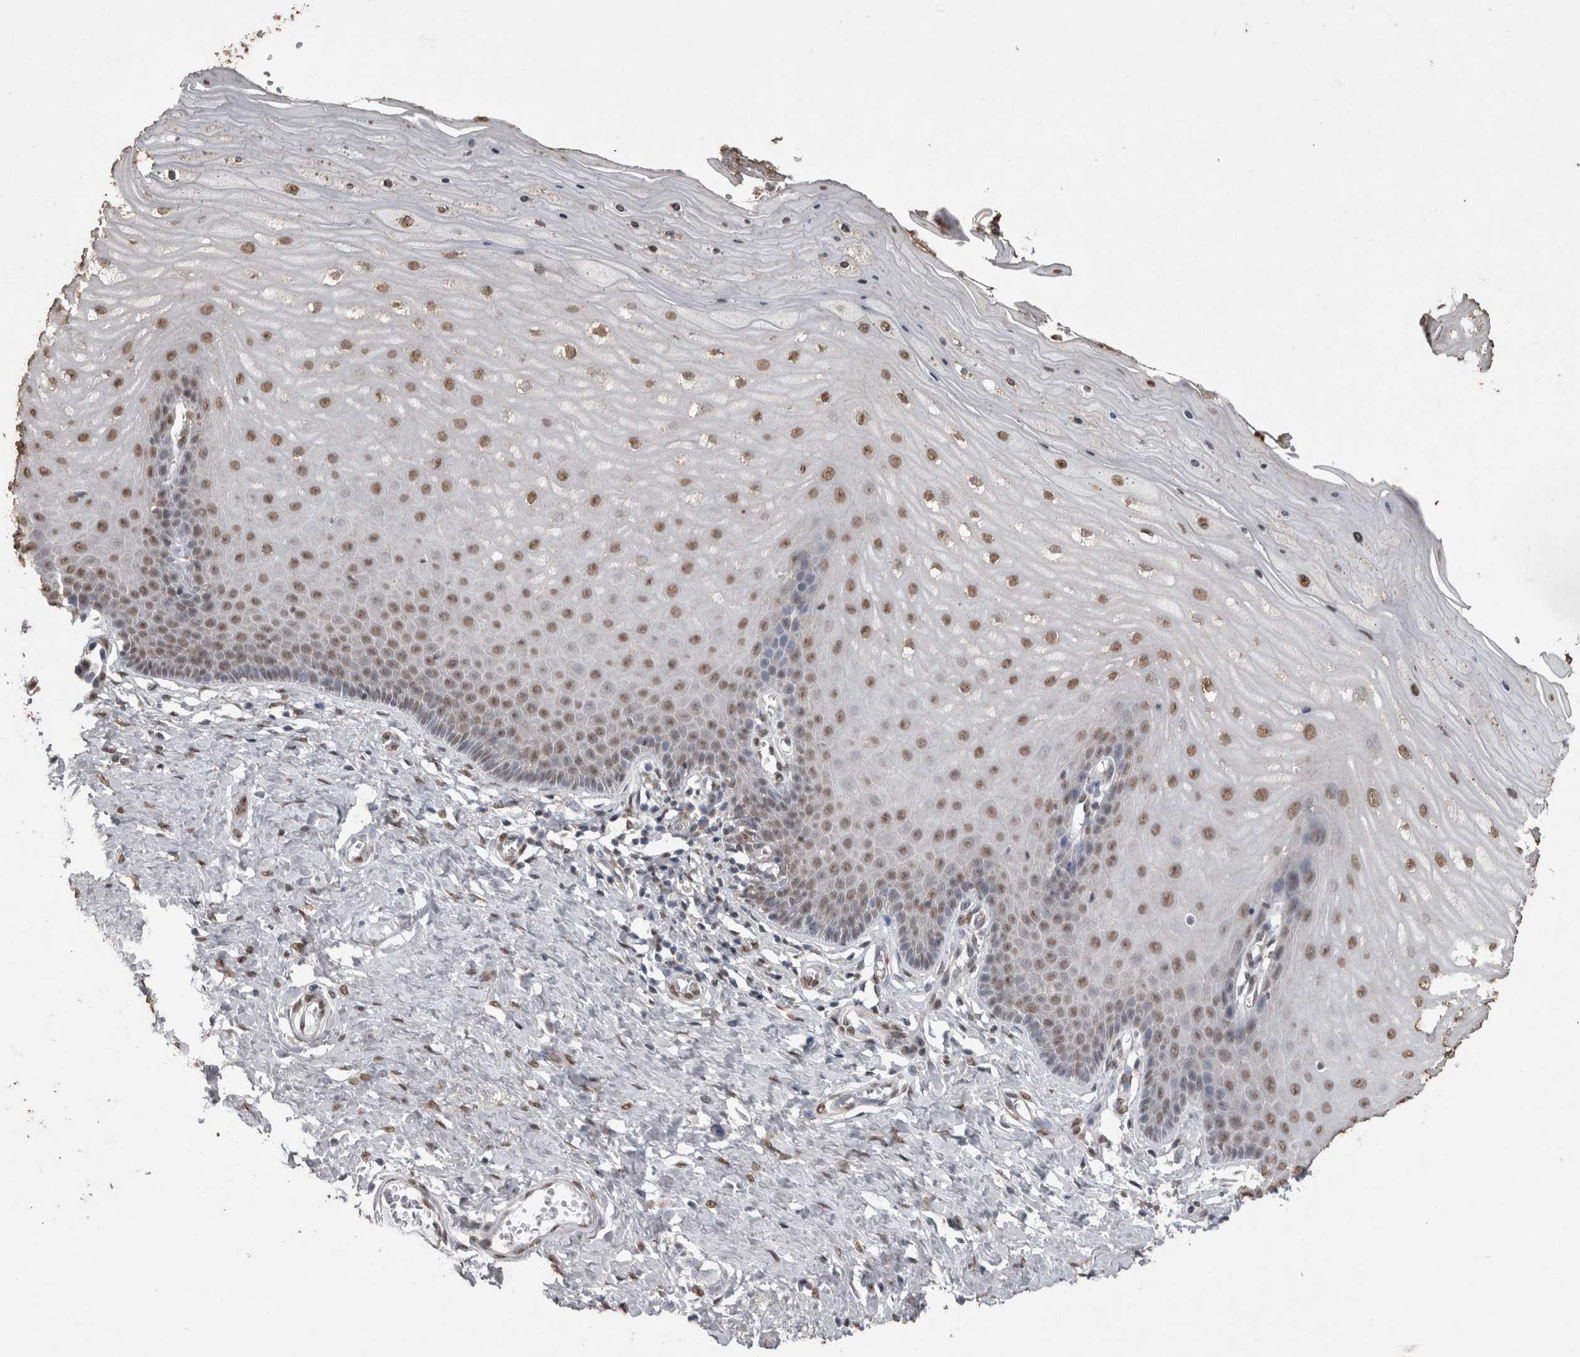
{"staining": {"intensity": "negative", "quantity": "none", "location": "none"}, "tissue": "cervix", "cell_type": "Glandular cells", "image_type": "normal", "snomed": [{"axis": "morphology", "description": "Normal tissue, NOS"}, {"axis": "topography", "description": "Cervix"}], "caption": "Immunohistochemical staining of benign human cervix displays no significant expression in glandular cells. (IHC, brightfield microscopy, high magnification).", "gene": "SMAD7", "patient": {"sex": "female", "age": 55}}